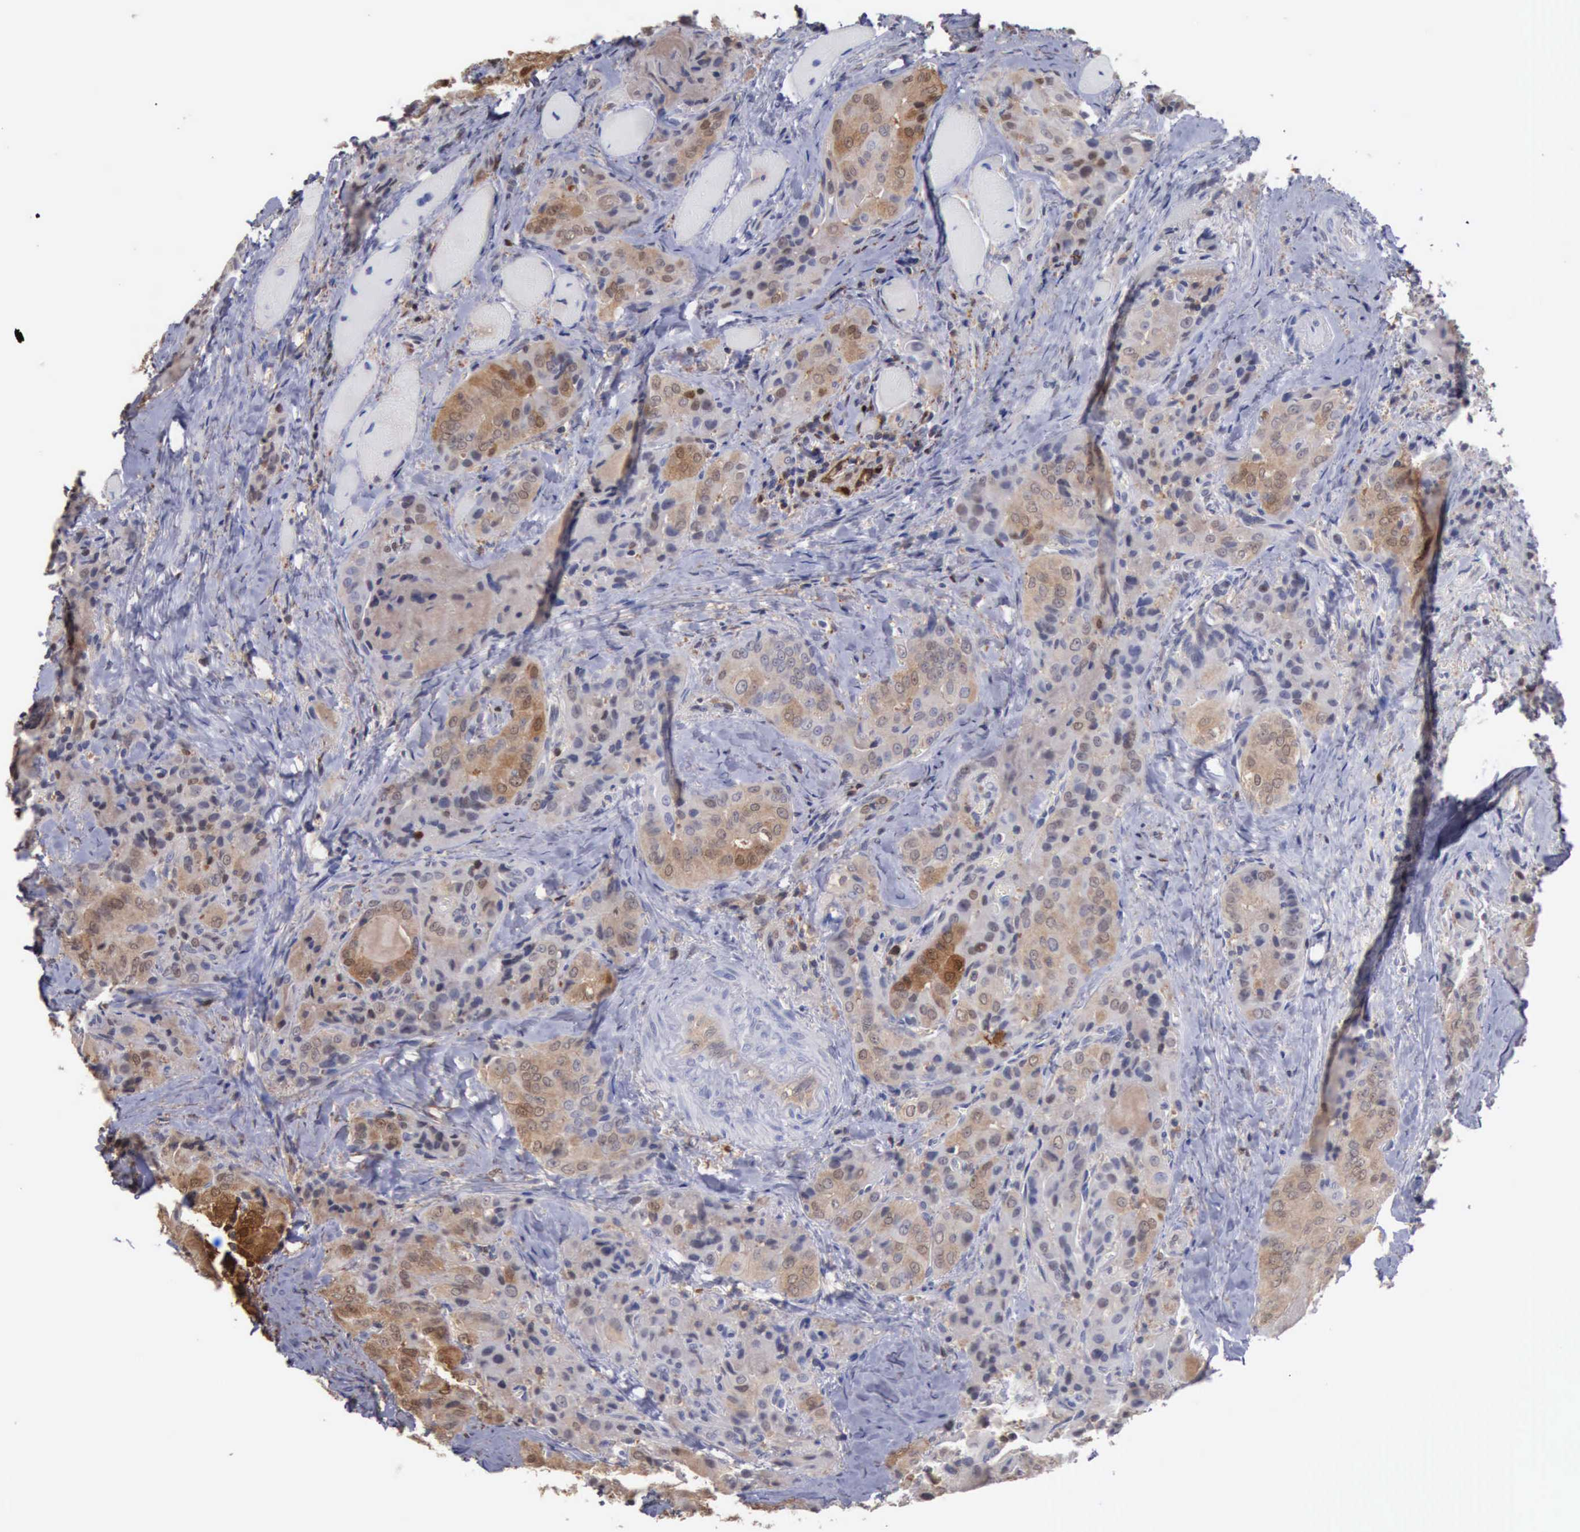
{"staining": {"intensity": "weak", "quantity": "25%-75%", "location": "cytoplasmic/membranous,nuclear"}, "tissue": "thyroid cancer", "cell_type": "Tumor cells", "image_type": "cancer", "snomed": [{"axis": "morphology", "description": "Papillary adenocarcinoma, NOS"}, {"axis": "topography", "description": "Thyroid gland"}], "caption": "DAB immunohistochemical staining of human thyroid papillary adenocarcinoma shows weak cytoplasmic/membranous and nuclear protein expression in approximately 25%-75% of tumor cells. The protein of interest is shown in brown color, while the nuclei are stained blue.", "gene": "STAT1", "patient": {"sex": "female", "age": 71}}